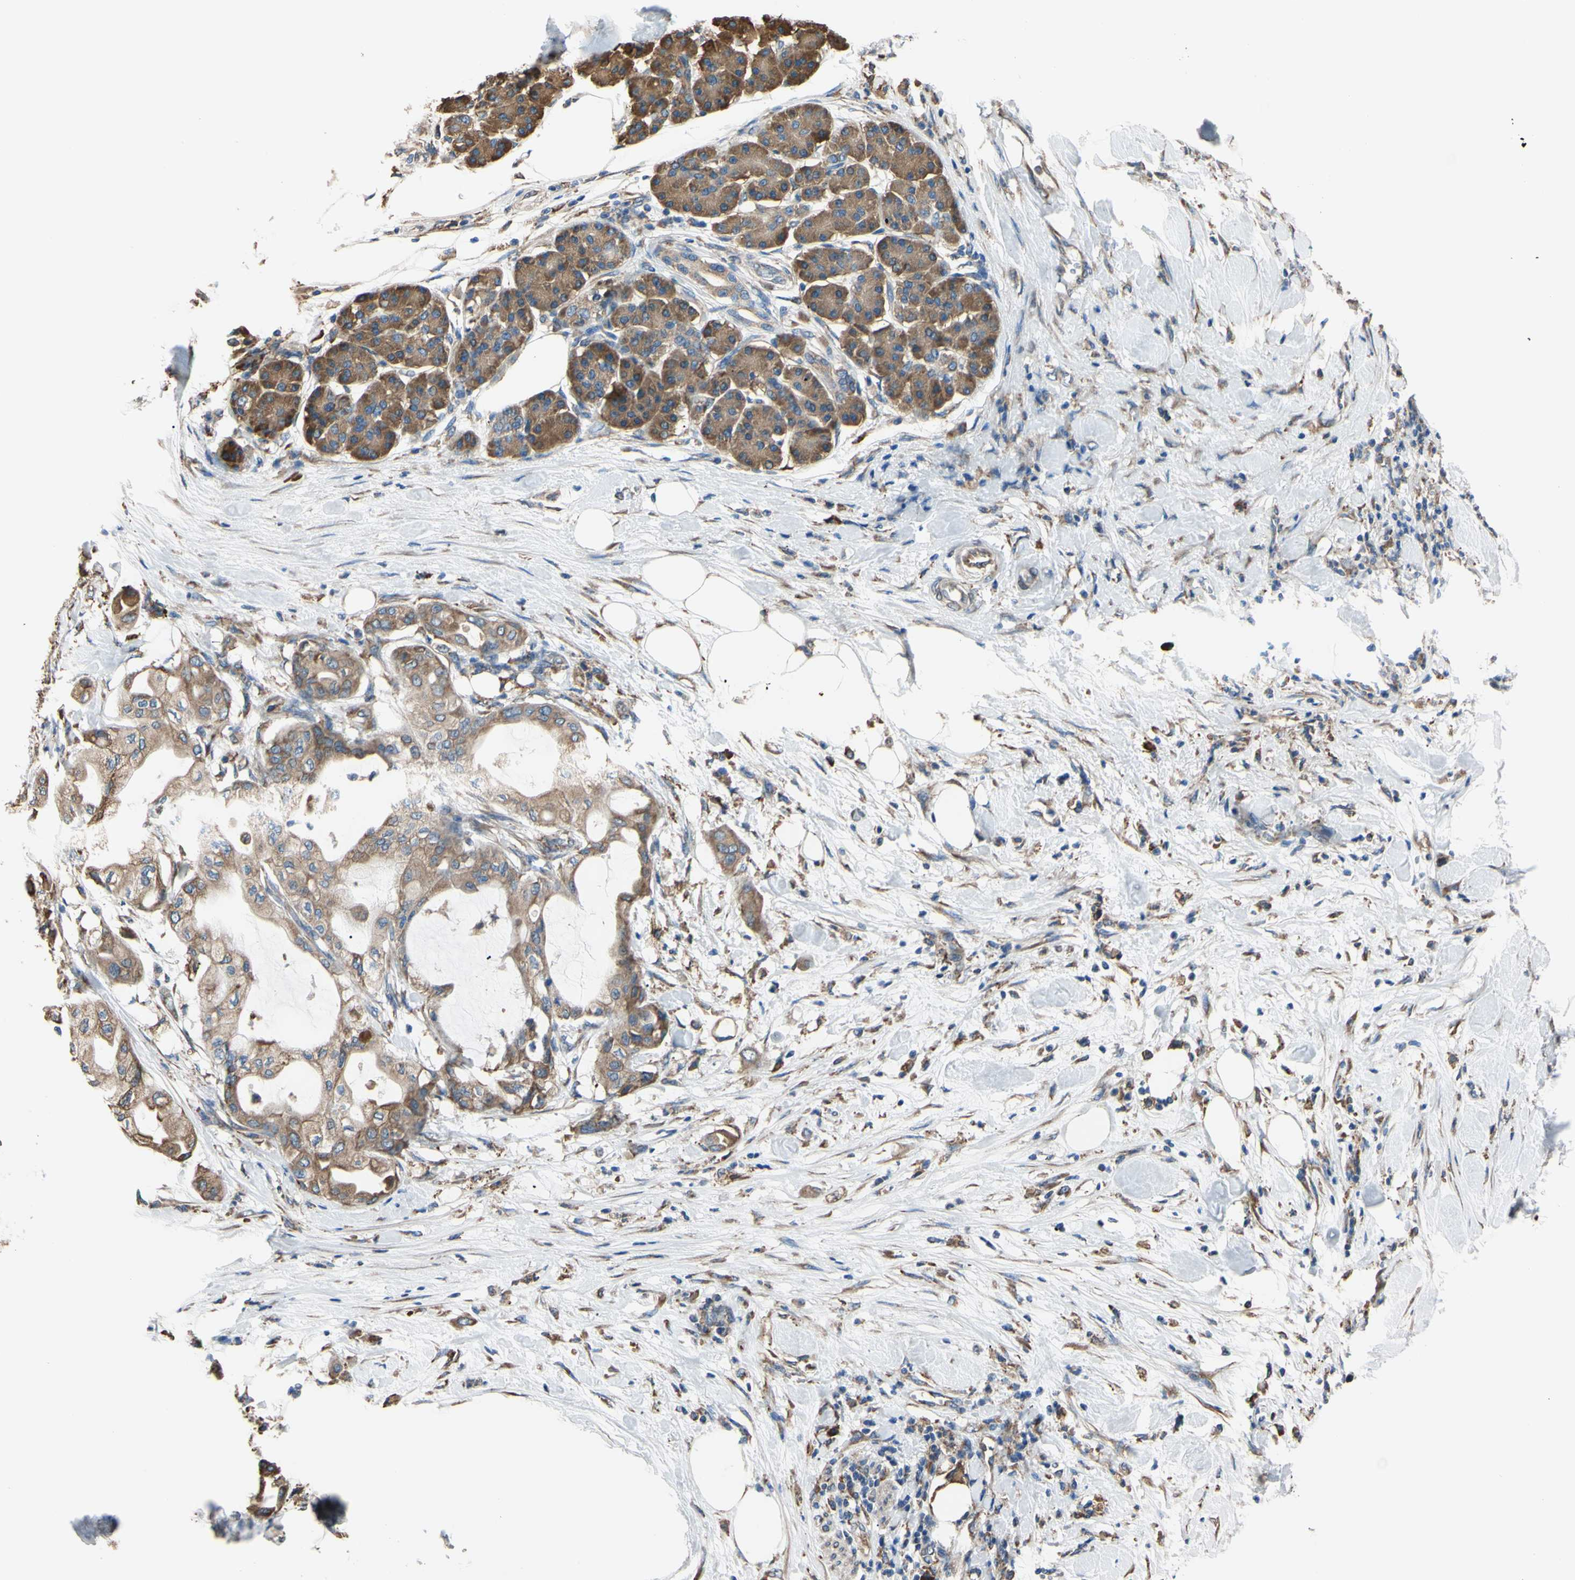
{"staining": {"intensity": "moderate", "quantity": ">75%", "location": "cytoplasmic/membranous"}, "tissue": "pancreatic cancer", "cell_type": "Tumor cells", "image_type": "cancer", "snomed": [{"axis": "morphology", "description": "Adenocarcinoma, NOS"}, {"axis": "morphology", "description": "Adenocarcinoma, metastatic, NOS"}, {"axis": "topography", "description": "Lymph node"}, {"axis": "topography", "description": "Pancreas"}, {"axis": "topography", "description": "Duodenum"}], "caption": "Immunohistochemical staining of pancreatic adenocarcinoma shows medium levels of moderate cytoplasmic/membranous staining in approximately >75% of tumor cells. Using DAB (3,3'-diaminobenzidine) (brown) and hematoxylin (blue) stains, captured at high magnification using brightfield microscopy.", "gene": "BMF", "patient": {"sex": "female", "age": 64}}